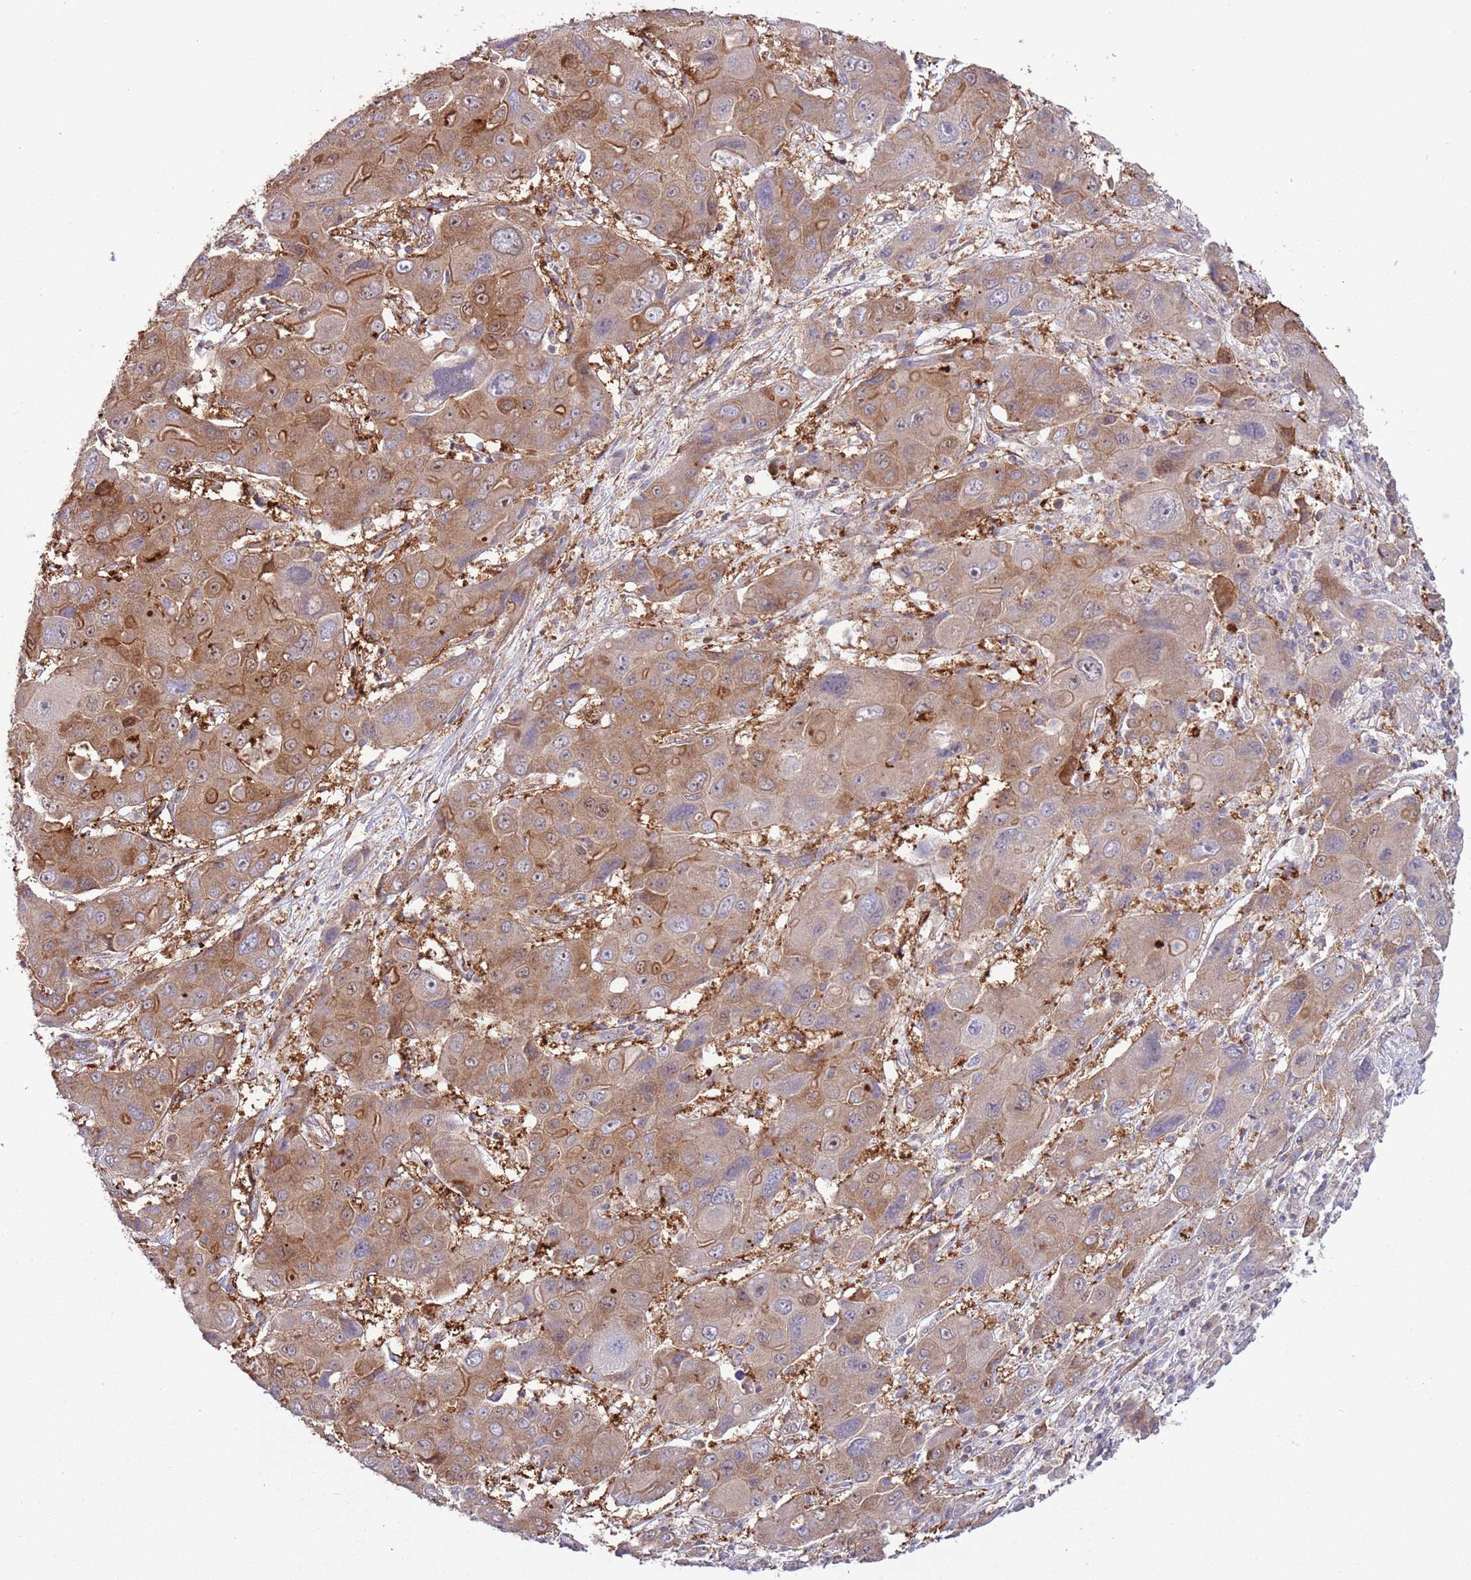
{"staining": {"intensity": "moderate", "quantity": ">75%", "location": "cytoplasmic/membranous"}, "tissue": "liver cancer", "cell_type": "Tumor cells", "image_type": "cancer", "snomed": [{"axis": "morphology", "description": "Cholangiocarcinoma"}, {"axis": "topography", "description": "Liver"}], "caption": "Immunohistochemical staining of human liver cancer reveals medium levels of moderate cytoplasmic/membranous protein expression in approximately >75% of tumor cells.", "gene": "LPIN2", "patient": {"sex": "male", "age": 67}}